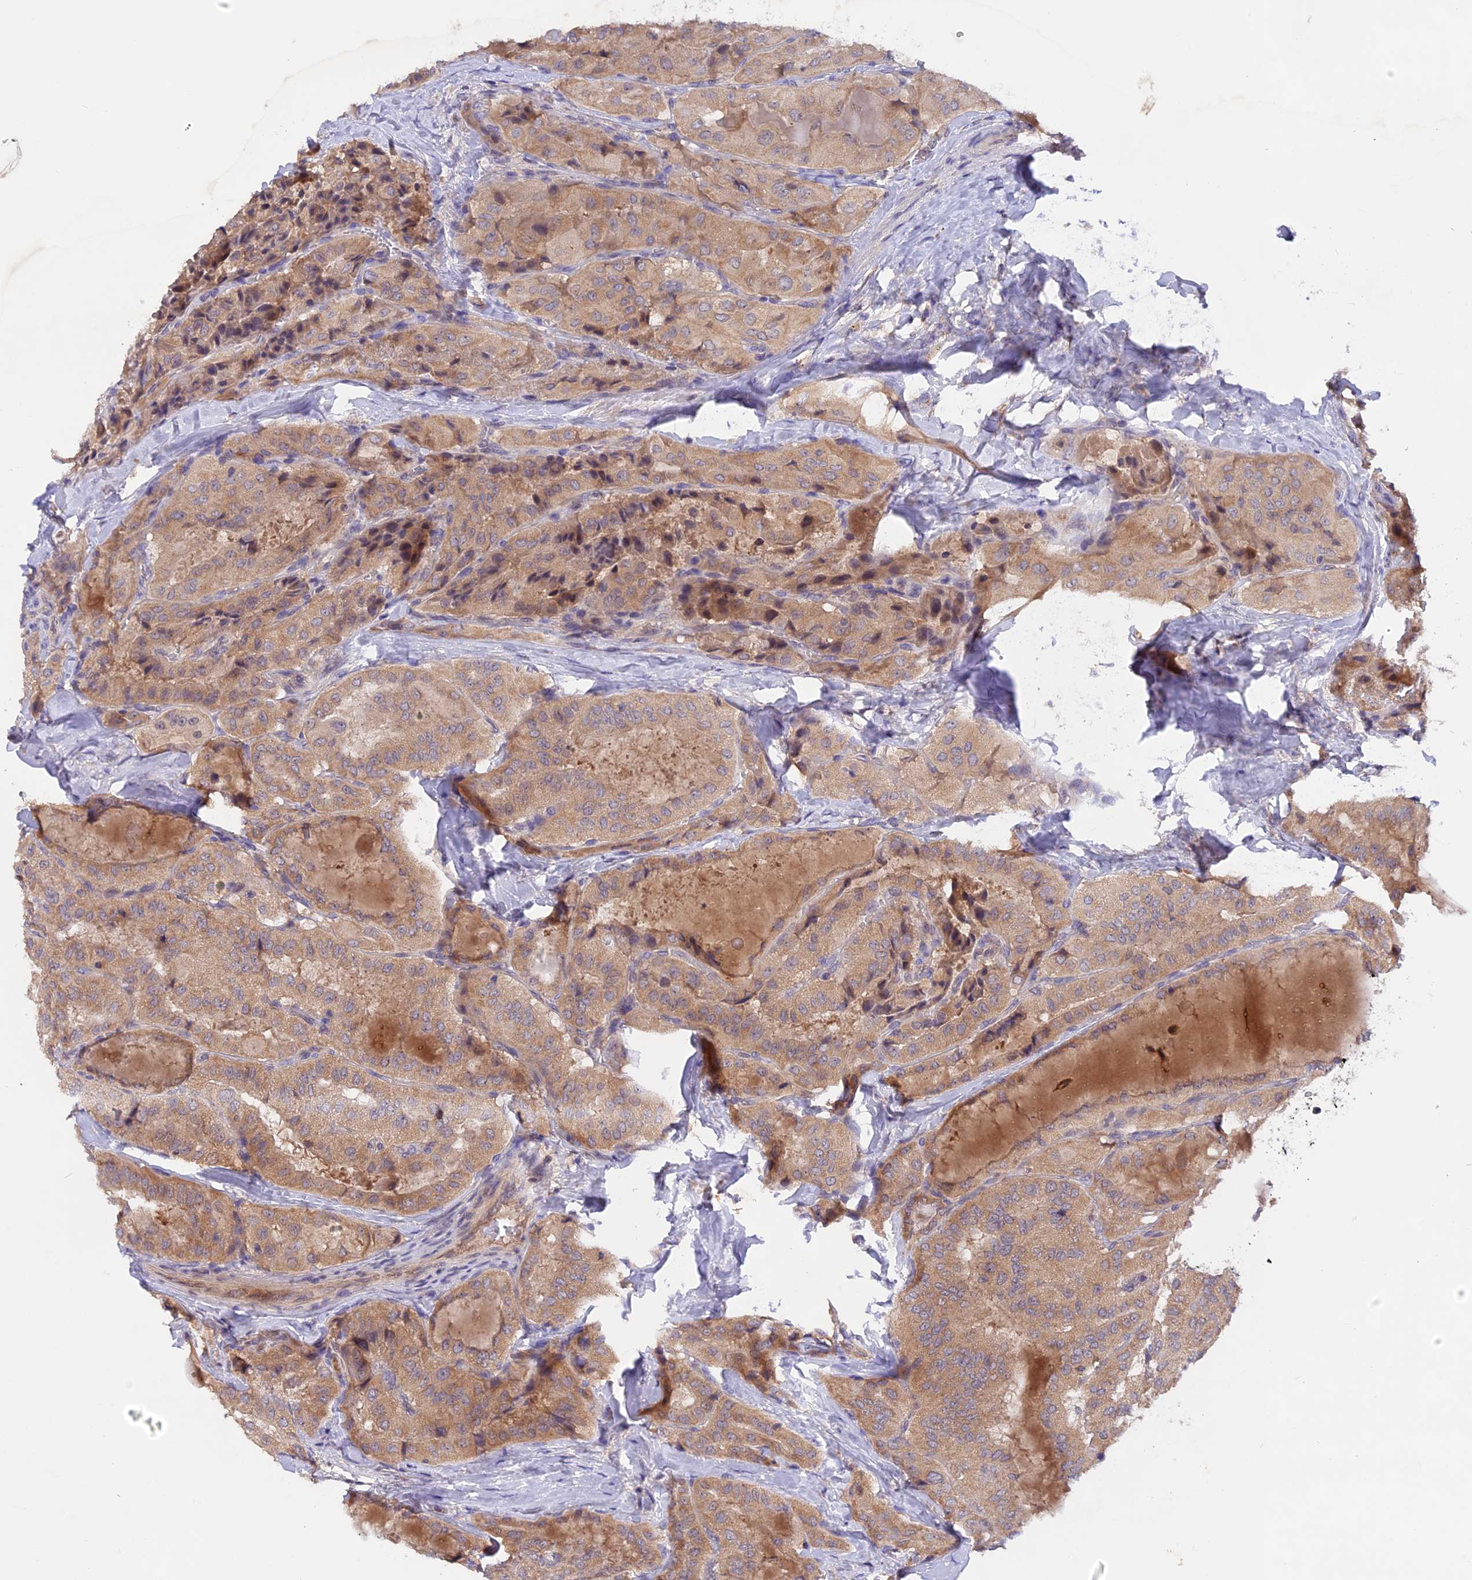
{"staining": {"intensity": "moderate", "quantity": ">75%", "location": "cytoplasmic/membranous"}, "tissue": "thyroid cancer", "cell_type": "Tumor cells", "image_type": "cancer", "snomed": [{"axis": "morphology", "description": "Normal tissue, NOS"}, {"axis": "morphology", "description": "Papillary adenocarcinoma, NOS"}, {"axis": "topography", "description": "Thyroid gland"}], "caption": "DAB (3,3'-diaminobenzidine) immunohistochemical staining of human papillary adenocarcinoma (thyroid) reveals moderate cytoplasmic/membranous protein staining in approximately >75% of tumor cells.", "gene": "MARK4", "patient": {"sex": "female", "age": 59}}